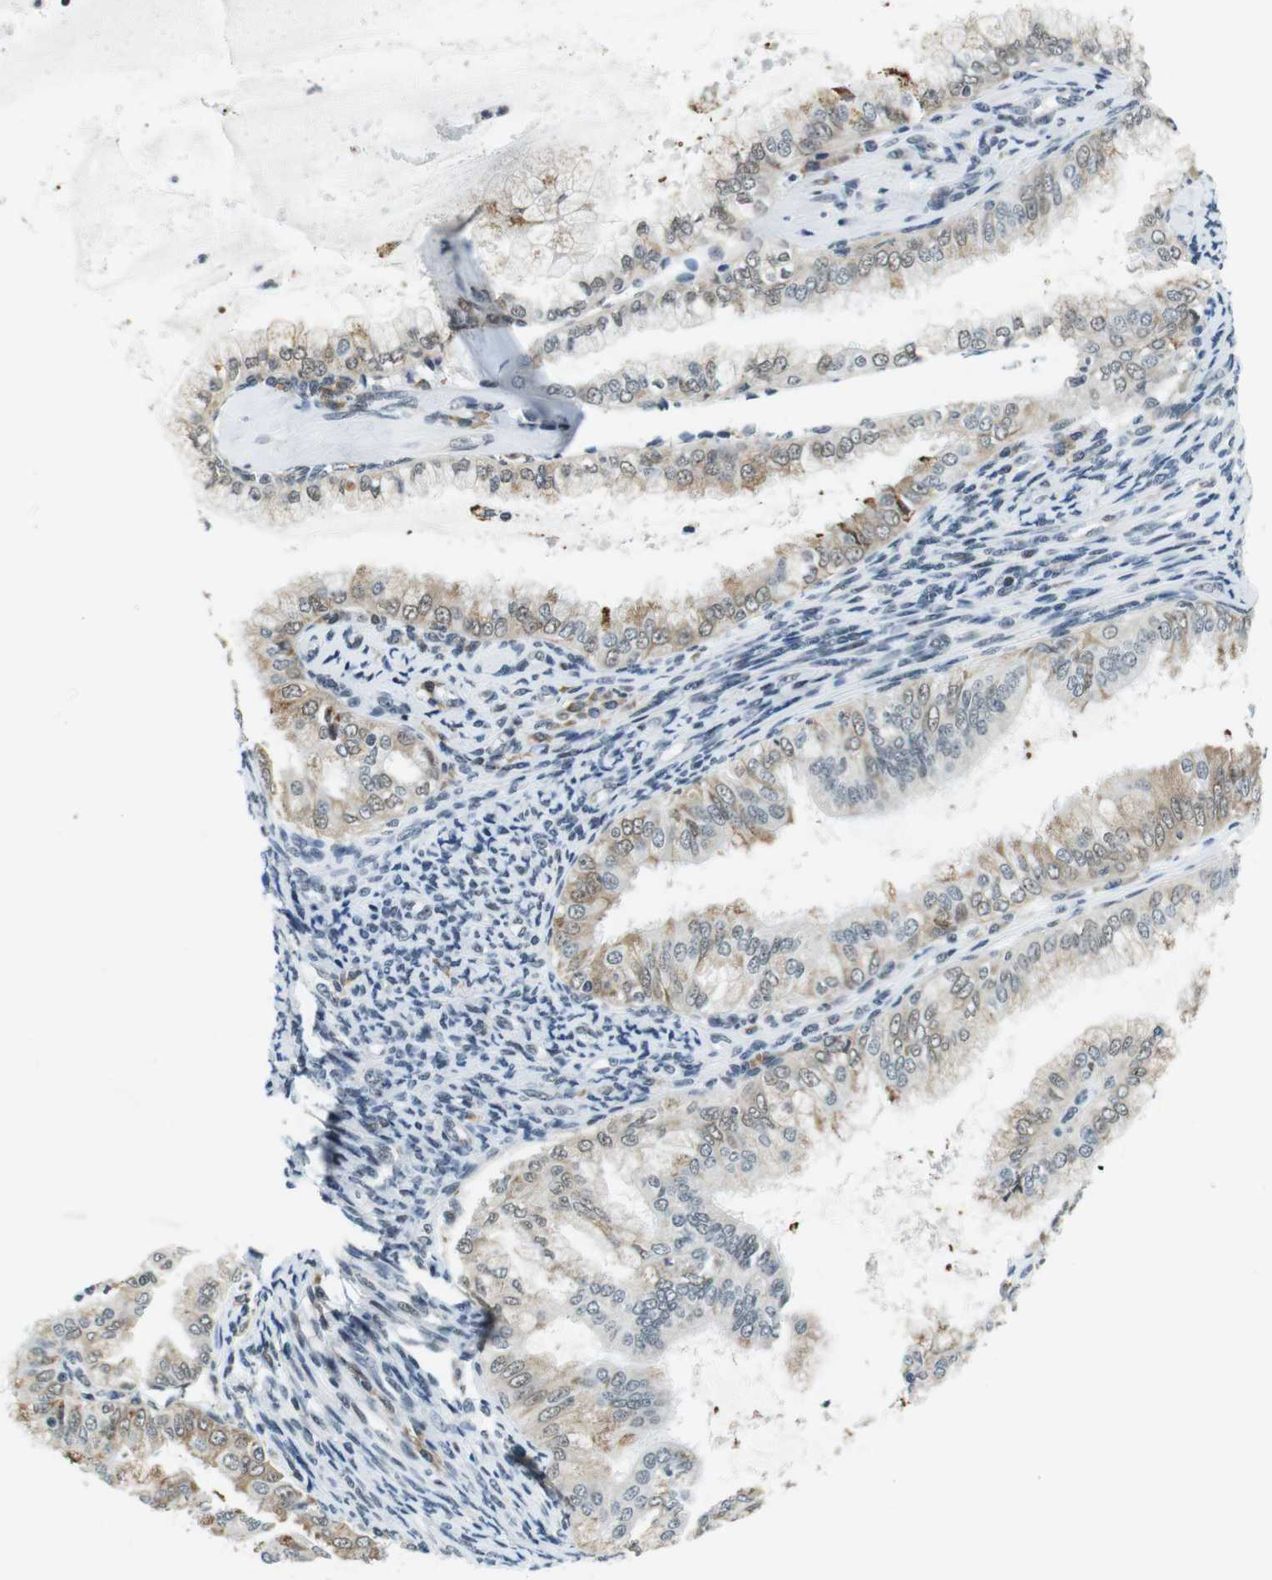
{"staining": {"intensity": "weak", "quantity": "25%-75%", "location": "nuclear"}, "tissue": "endometrial cancer", "cell_type": "Tumor cells", "image_type": "cancer", "snomed": [{"axis": "morphology", "description": "Adenocarcinoma, NOS"}, {"axis": "topography", "description": "Endometrium"}], "caption": "Approximately 25%-75% of tumor cells in endometrial cancer display weak nuclear protein expression as visualized by brown immunohistochemical staining.", "gene": "RNF38", "patient": {"sex": "female", "age": 63}}